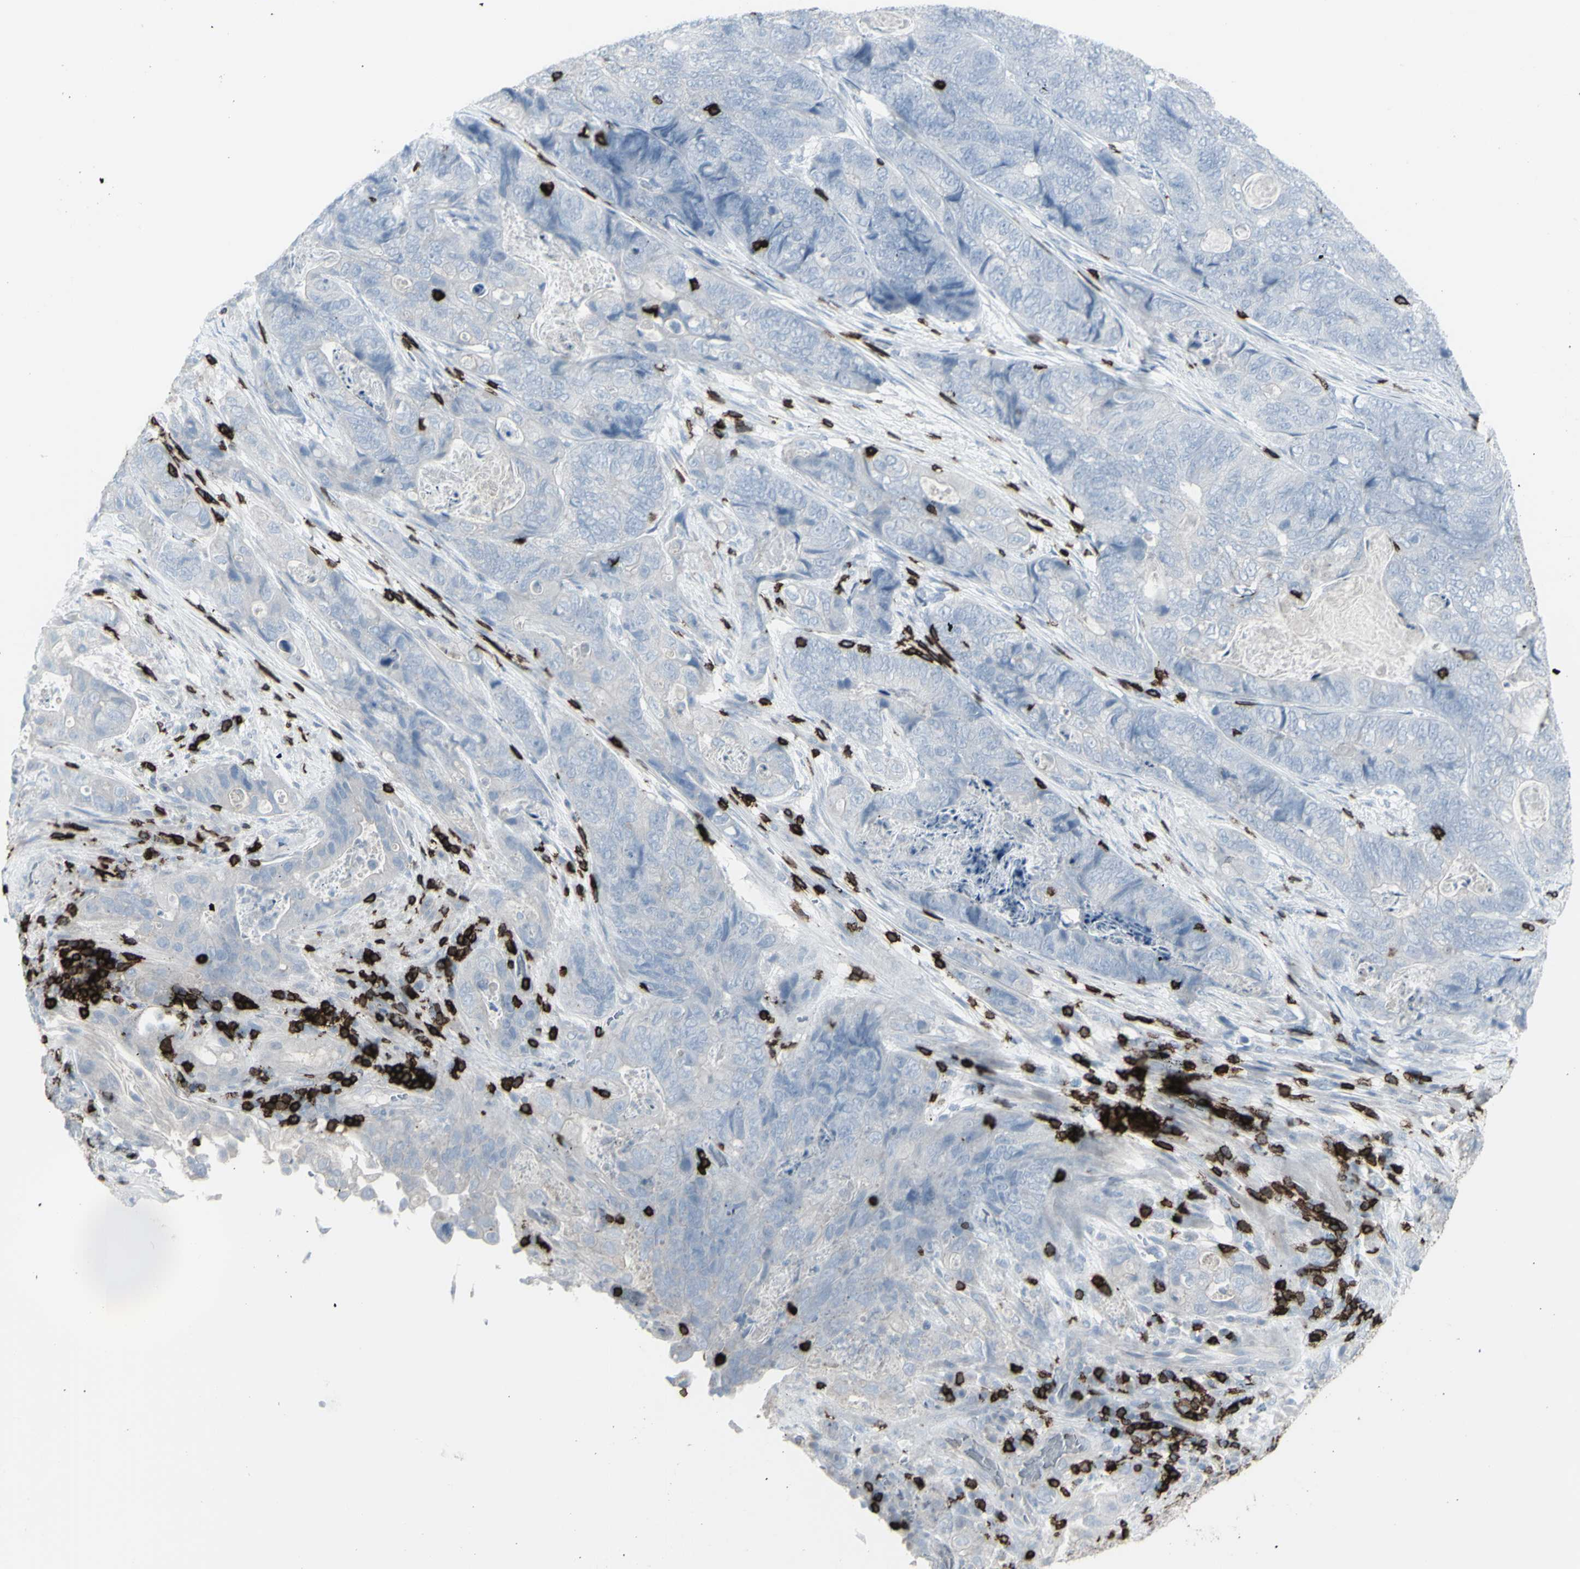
{"staining": {"intensity": "negative", "quantity": "none", "location": "none"}, "tissue": "stomach cancer", "cell_type": "Tumor cells", "image_type": "cancer", "snomed": [{"axis": "morphology", "description": "Adenocarcinoma, NOS"}, {"axis": "topography", "description": "Stomach"}], "caption": "This photomicrograph is of stomach cancer stained with immunohistochemistry to label a protein in brown with the nuclei are counter-stained blue. There is no staining in tumor cells.", "gene": "CD247", "patient": {"sex": "female", "age": 89}}